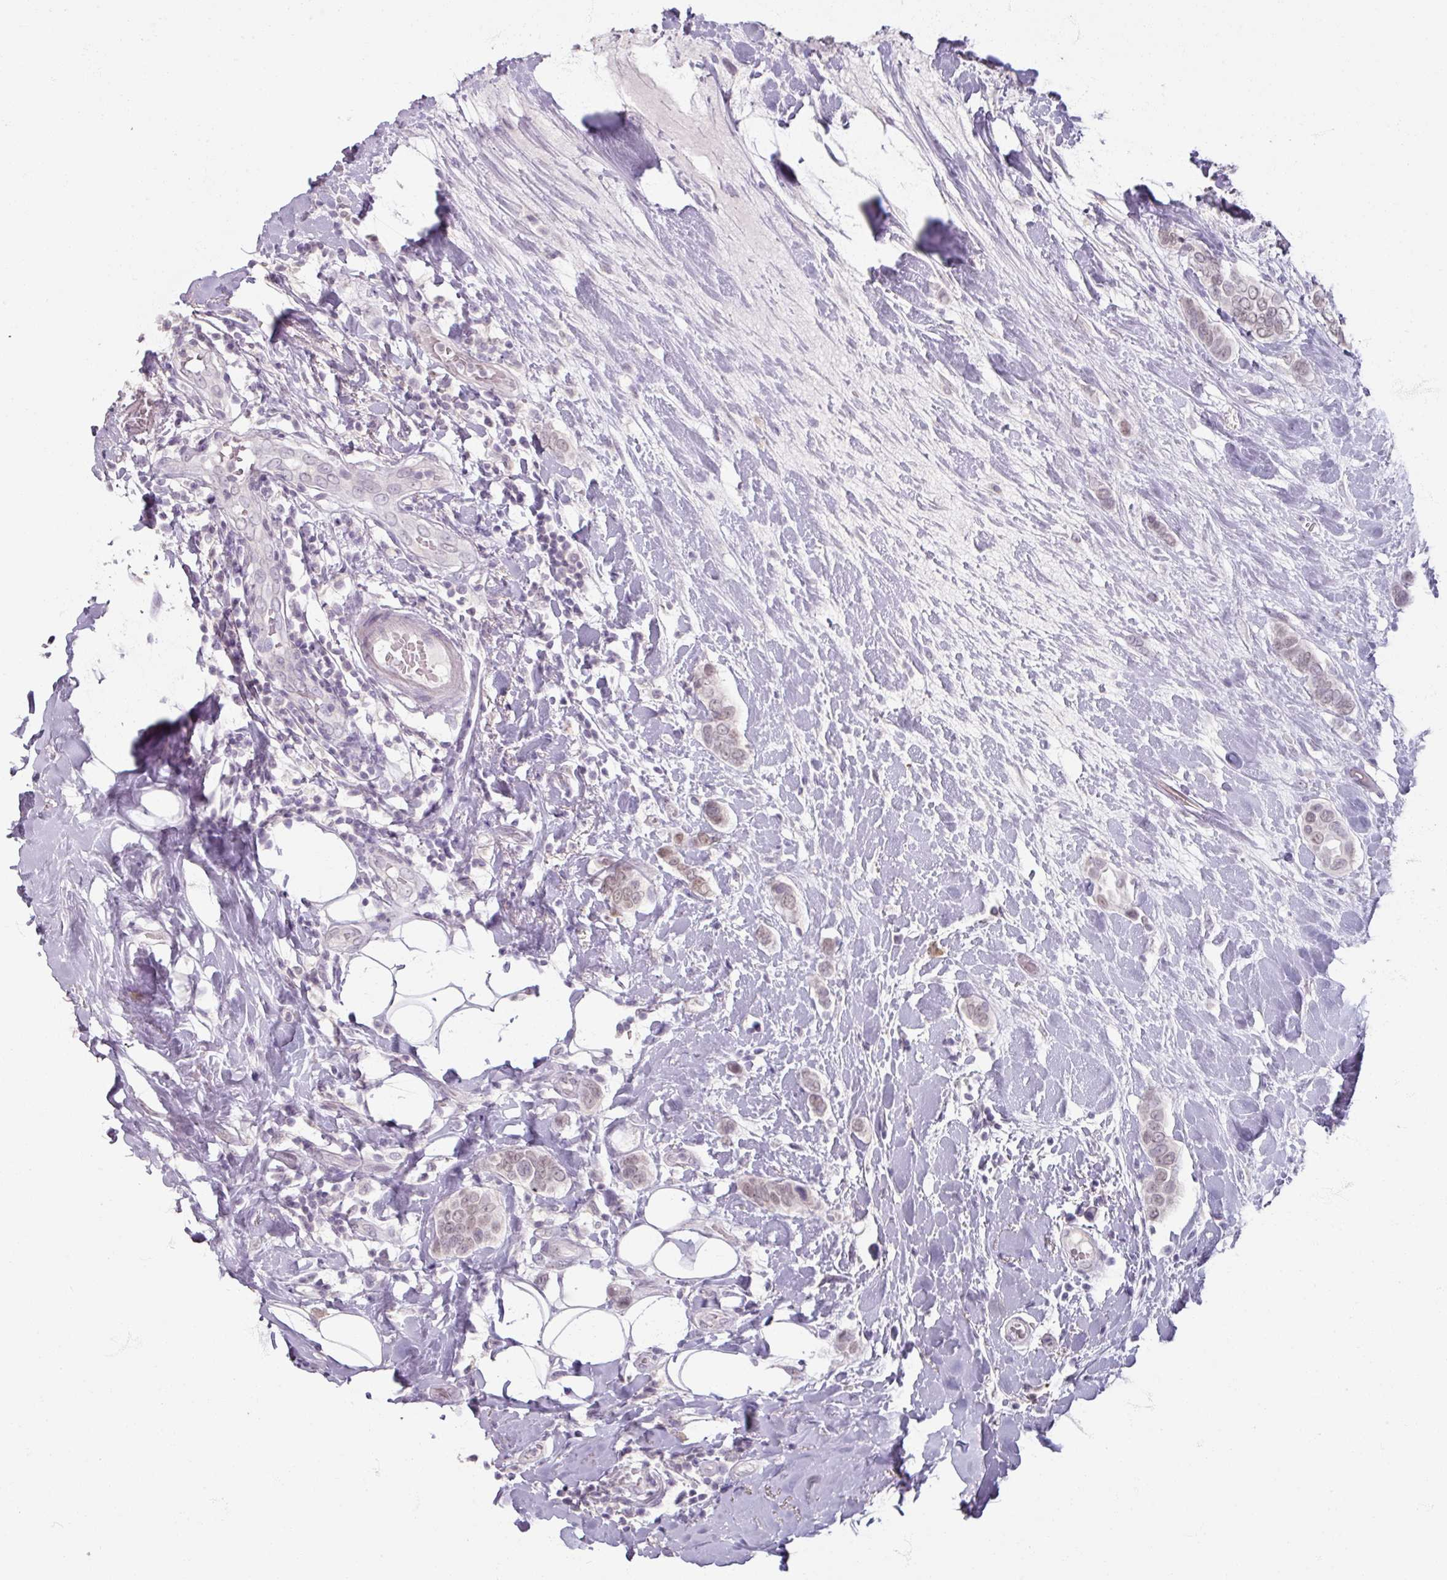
{"staining": {"intensity": "weak", "quantity": "25%-75%", "location": "nuclear"}, "tissue": "breast cancer", "cell_type": "Tumor cells", "image_type": "cancer", "snomed": [{"axis": "morphology", "description": "Lobular carcinoma"}, {"axis": "topography", "description": "Breast"}], "caption": "Protein expression analysis of lobular carcinoma (breast) exhibits weak nuclear expression in about 25%-75% of tumor cells. The staining was performed using DAB (3,3'-diaminobenzidine), with brown indicating positive protein expression. Nuclei are stained blue with hematoxylin.", "gene": "SOX11", "patient": {"sex": "female", "age": 51}}